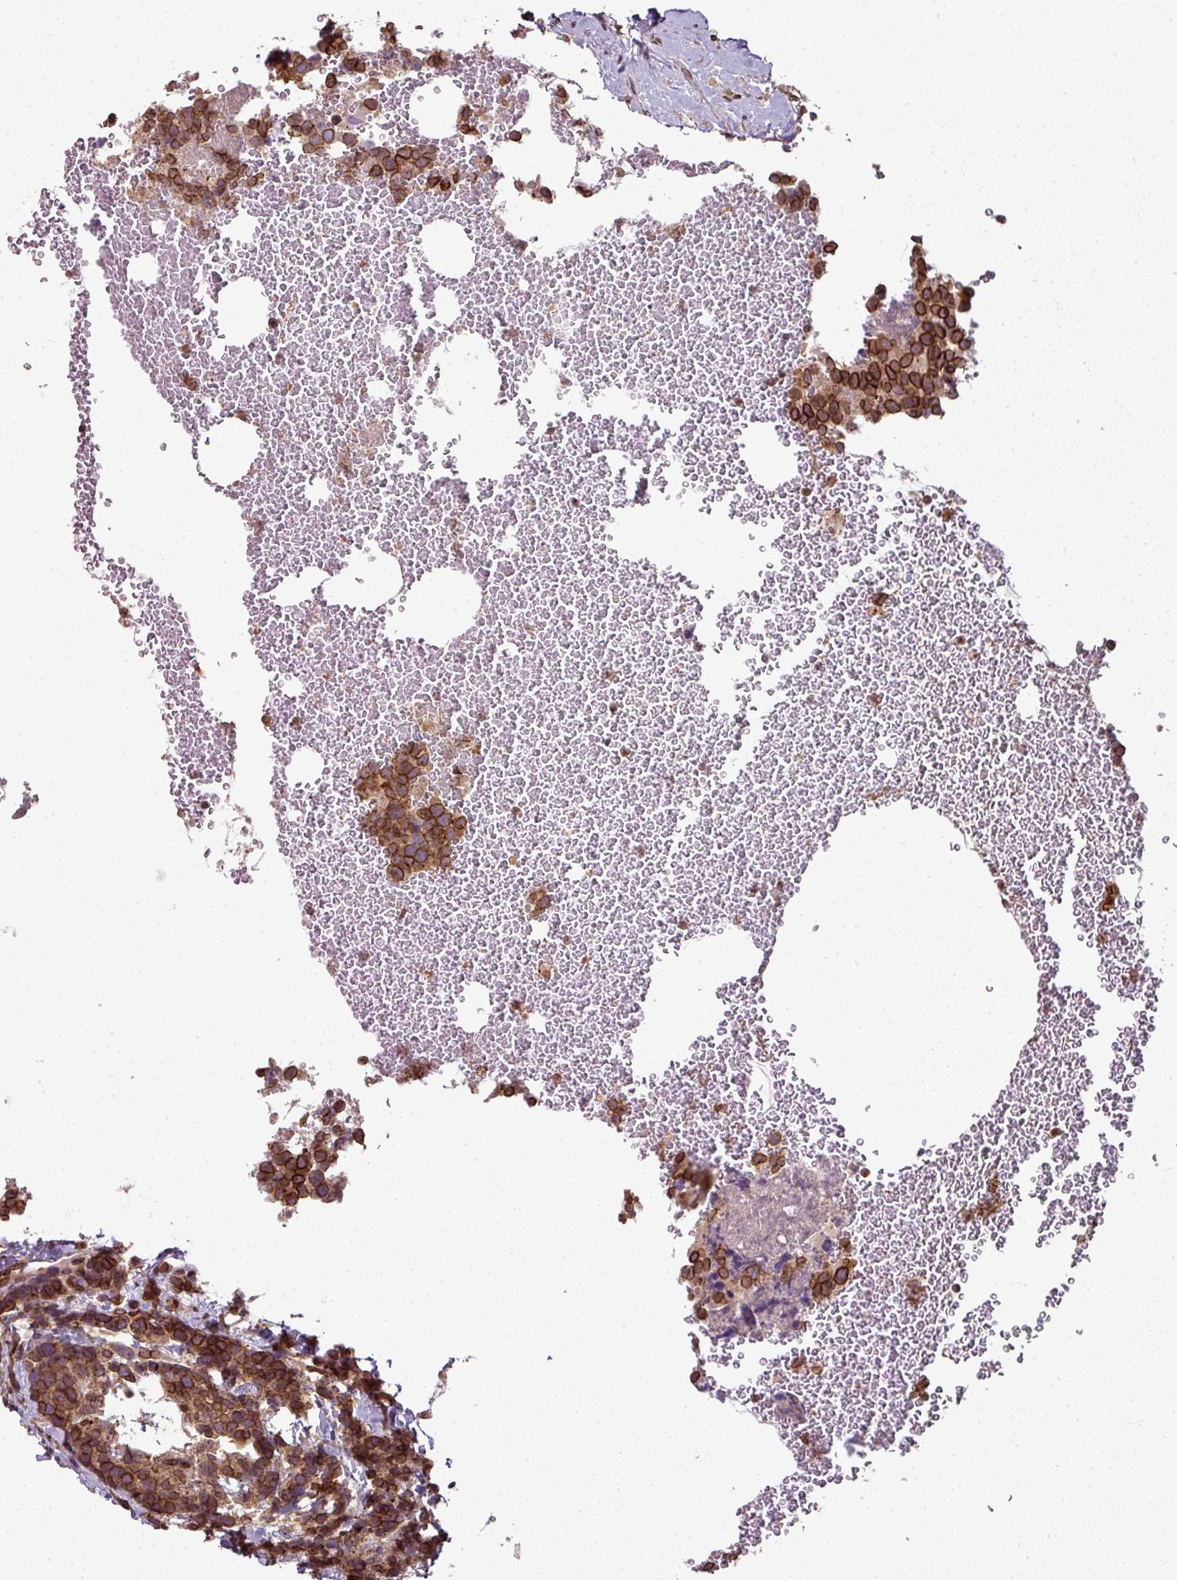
{"staining": {"intensity": "strong", "quantity": ">75%", "location": "cytoplasmic/membranous,nuclear"}, "tissue": "breast cancer", "cell_type": "Tumor cells", "image_type": "cancer", "snomed": [{"axis": "morphology", "description": "Lobular carcinoma"}, {"axis": "topography", "description": "Breast"}], "caption": "Approximately >75% of tumor cells in lobular carcinoma (breast) demonstrate strong cytoplasmic/membranous and nuclear protein positivity as visualized by brown immunohistochemical staining.", "gene": "RANGAP1", "patient": {"sex": "female", "age": 59}}